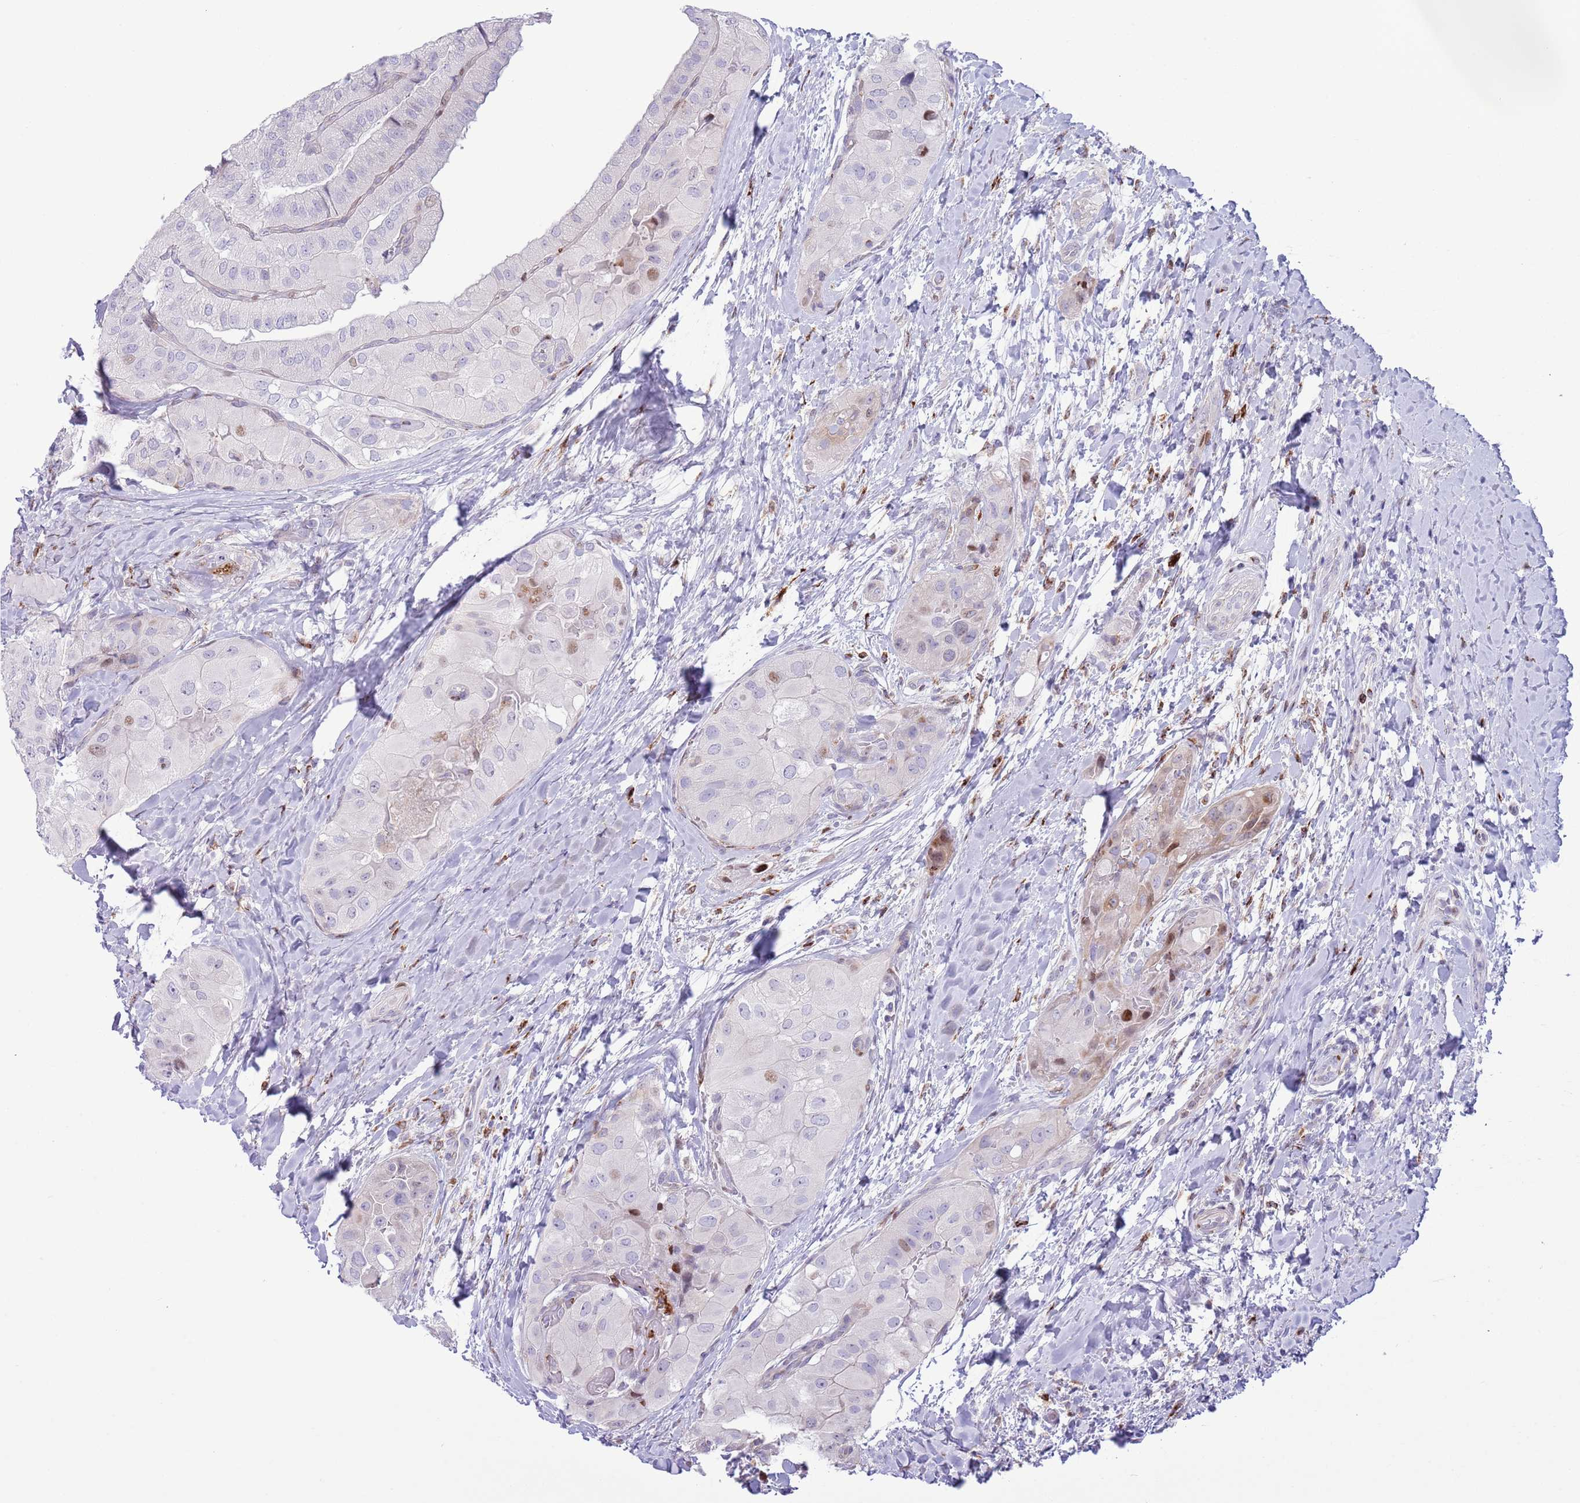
{"staining": {"intensity": "moderate", "quantity": "<25%", "location": "nuclear"}, "tissue": "thyroid cancer", "cell_type": "Tumor cells", "image_type": "cancer", "snomed": [{"axis": "morphology", "description": "Normal tissue, NOS"}, {"axis": "morphology", "description": "Papillary adenocarcinoma, NOS"}, {"axis": "topography", "description": "Thyroid gland"}], "caption": "Immunohistochemistry micrograph of neoplastic tissue: papillary adenocarcinoma (thyroid) stained using immunohistochemistry (IHC) exhibits low levels of moderate protein expression localized specifically in the nuclear of tumor cells, appearing as a nuclear brown color.", "gene": "ANO8", "patient": {"sex": "female", "age": 59}}